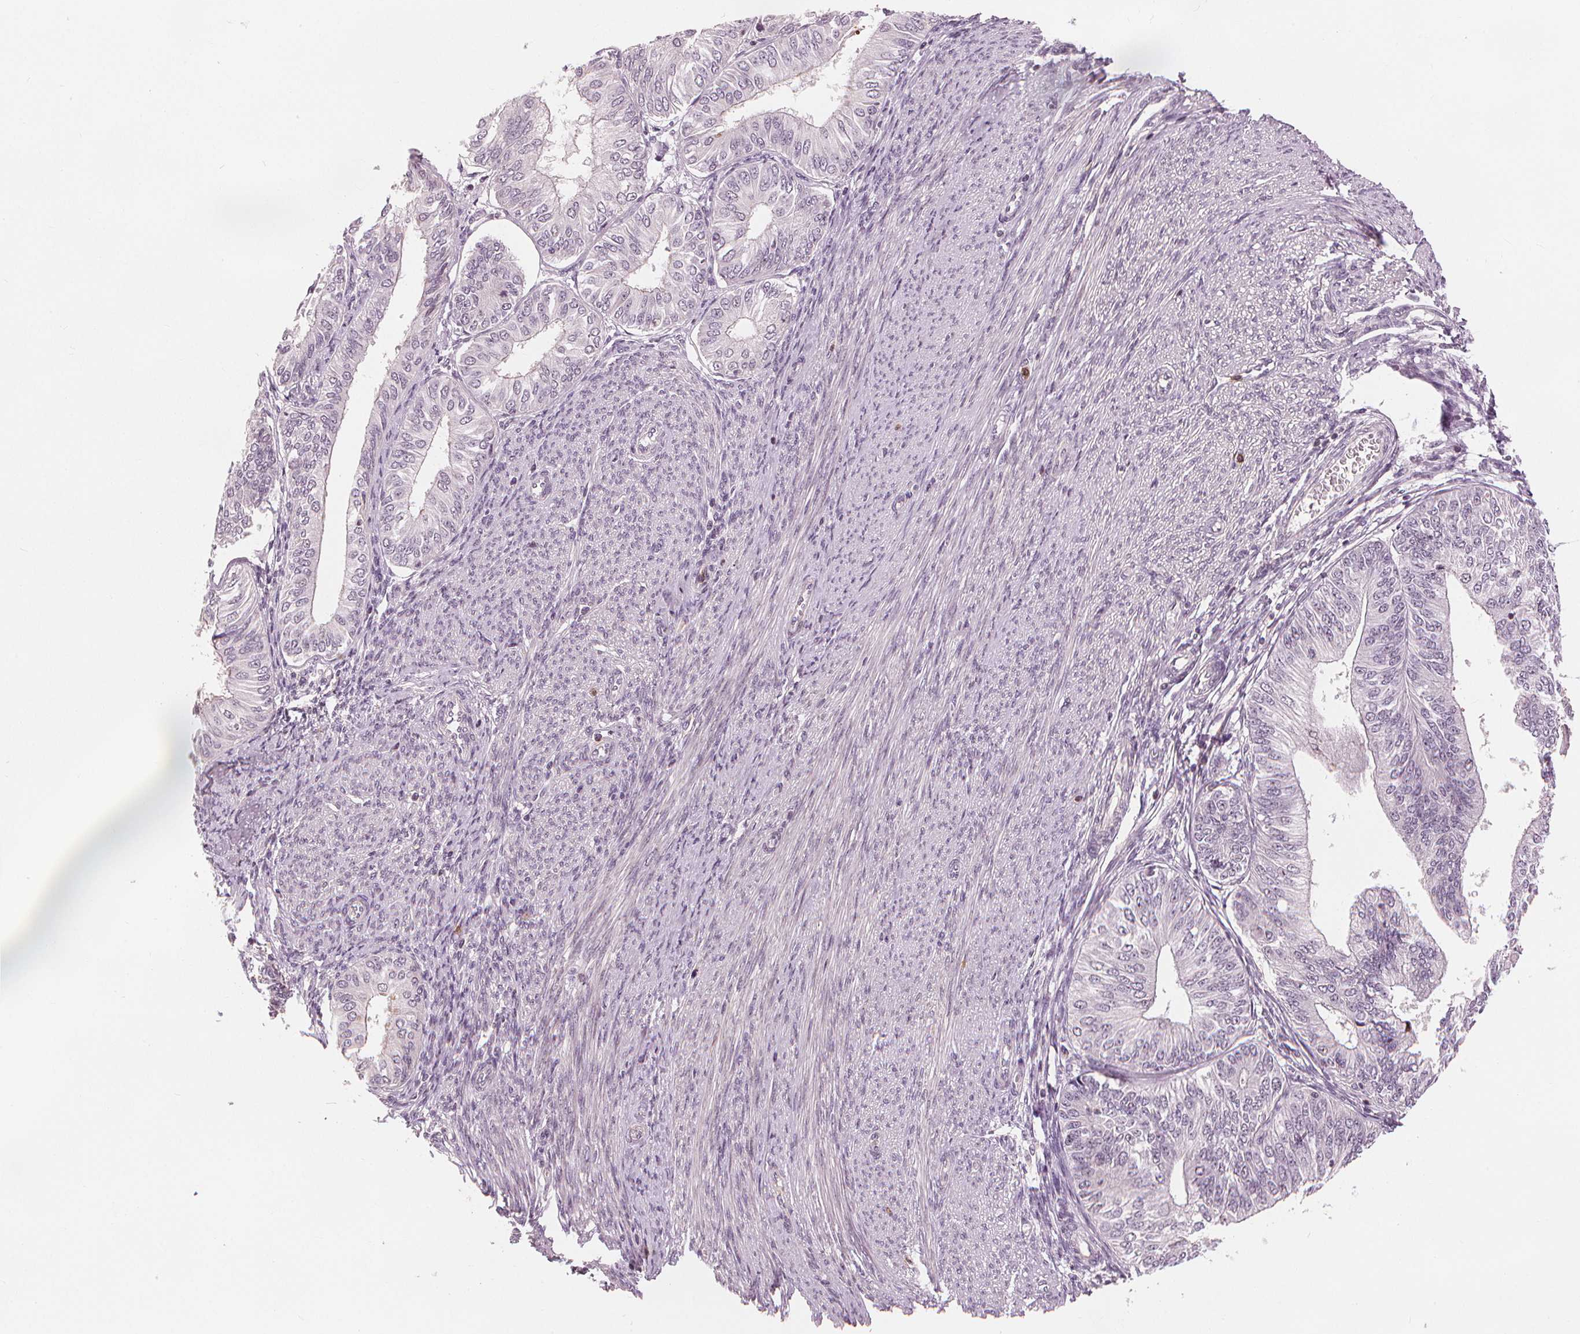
{"staining": {"intensity": "negative", "quantity": "none", "location": "none"}, "tissue": "endometrial cancer", "cell_type": "Tumor cells", "image_type": "cancer", "snomed": [{"axis": "morphology", "description": "Adenocarcinoma, NOS"}, {"axis": "topography", "description": "Endometrium"}], "caption": "An immunohistochemistry (IHC) histopathology image of endometrial cancer is shown. There is no staining in tumor cells of endometrial cancer.", "gene": "SLC34A1", "patient": {"sex": "female", "age": 58}}